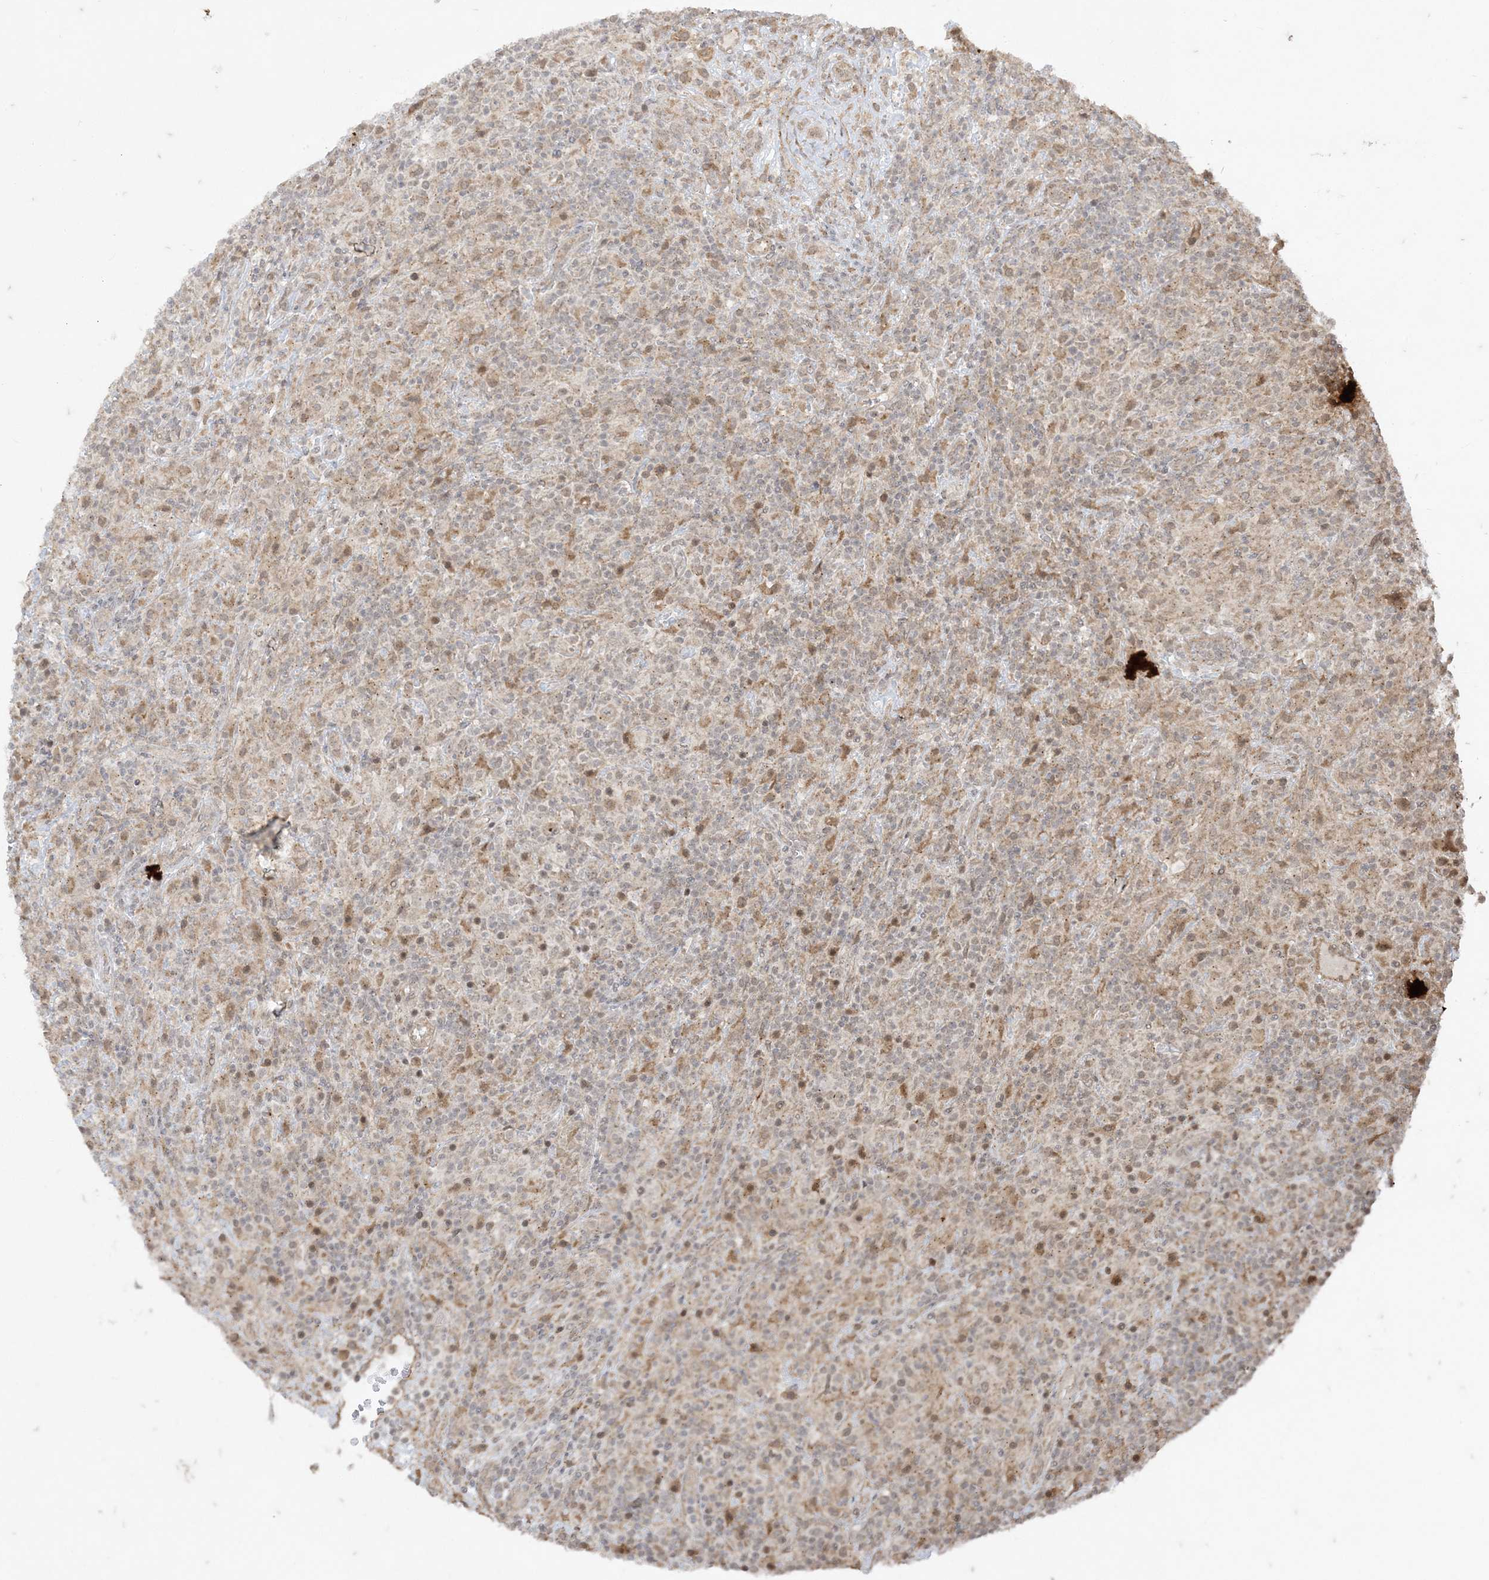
{"staining": {"intensity": "negative", "quantity": "none", "location": "none"}, "tissue": "lymphoma", "cell_type": "Tumor cells", "image_type": "cancer", "snomed": [{"axis": "morphology", "description": "Hodgkin's disease, NOS"}, {"axis": "topography", "description": "Lymph node"}], "caption": "Immunohistochemistry (IHC) of Hodgkin's disease displays no expression in tumor cells.", "gene": "RRAS", "patient": {"sex": "male", "age": 70}}